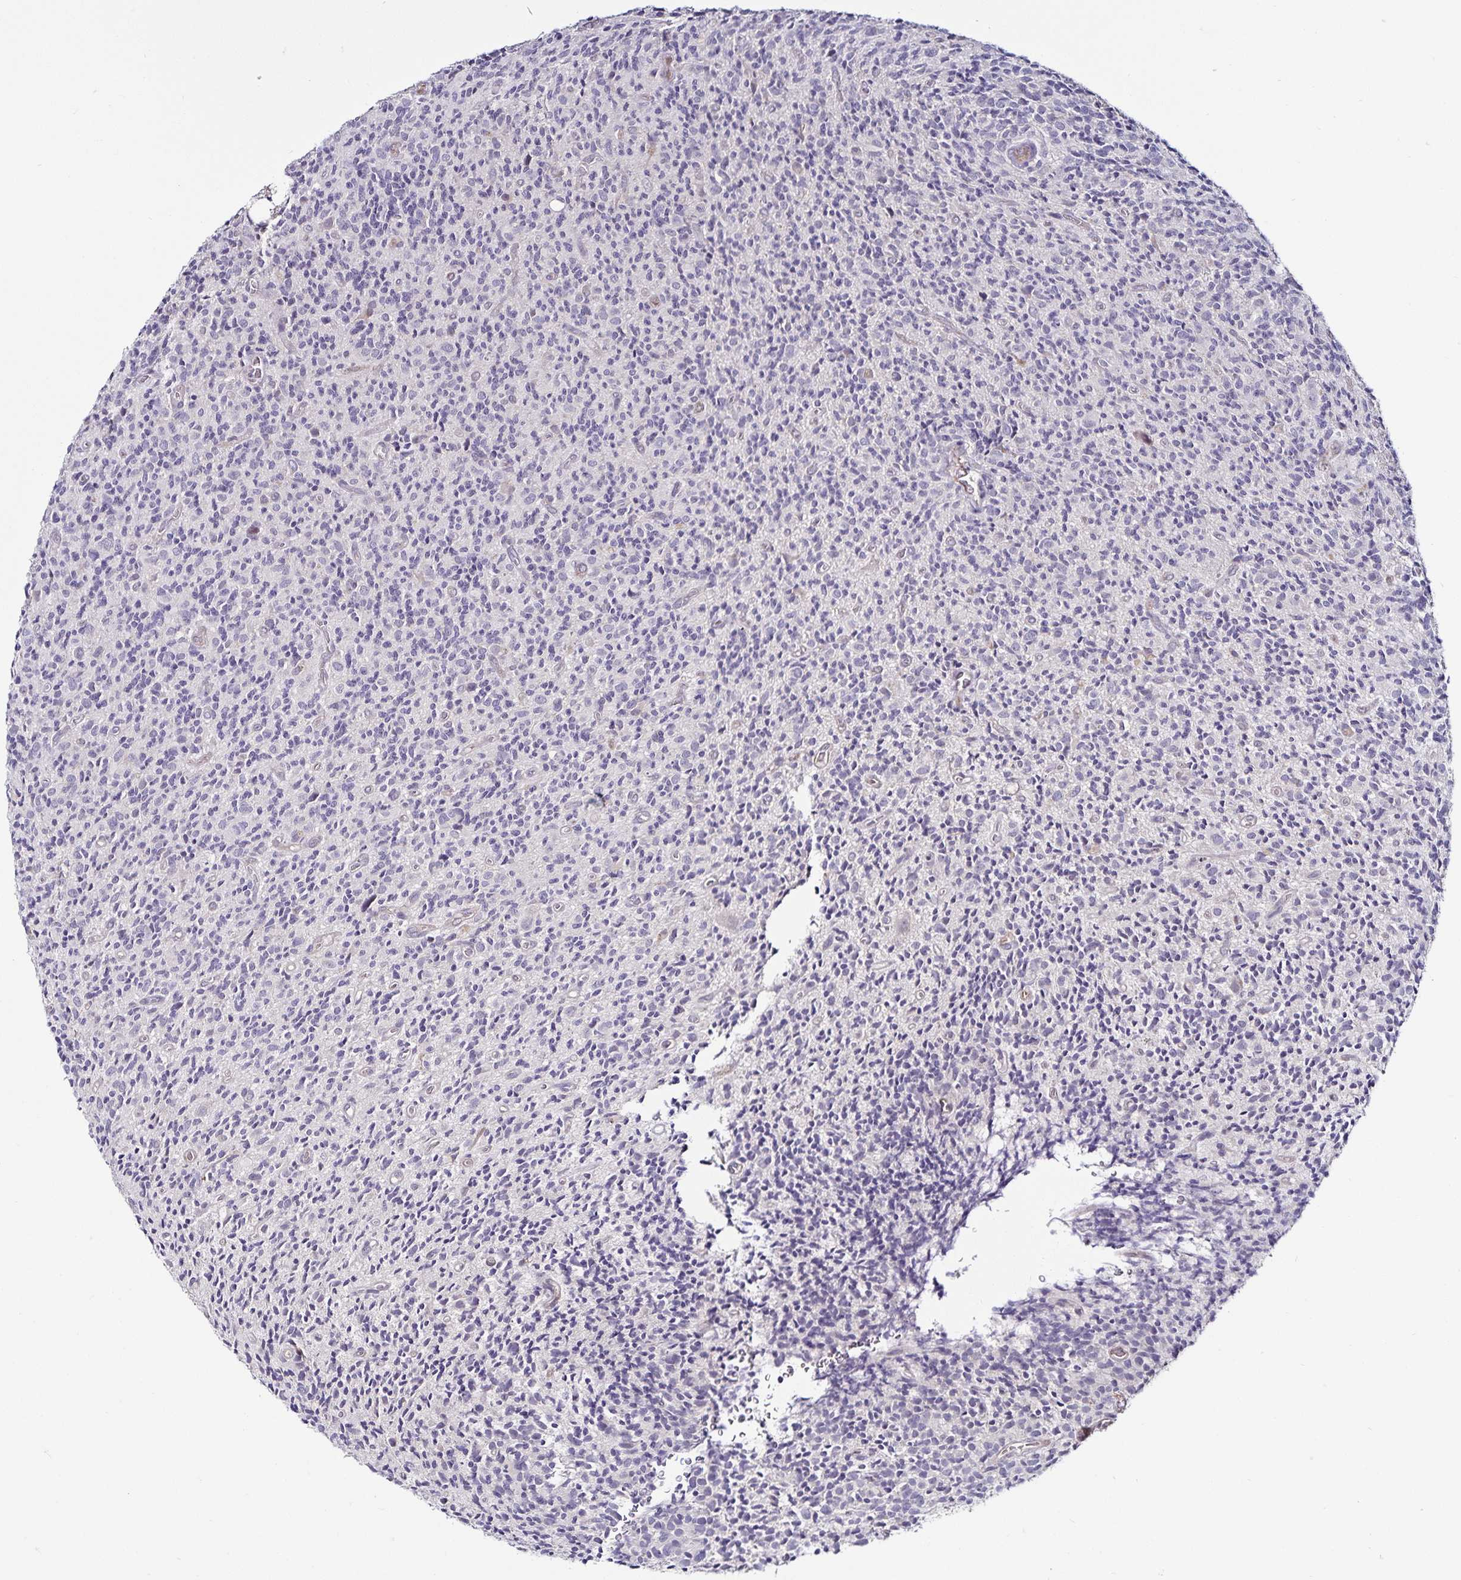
{"staining": {"intensity": "negative", "quantity": "none", "location": "none"}, "tissue": "glioma", "cell_type": "Tumor cells", "image_type": "cancer", "snomed": [{"axis": "morphology", "description": "Glioma, malignant, High grade"}, {"axis": "topography", "description": "Brain"}], "caption": "The micrograph displays no staining of tumor cells in malignant high-grade glioma. (DAB IHC visualized using brightfield microscopy, high magnification).", "gene": "ACSL5", "patient": {"sex": "male", "age": 76}}